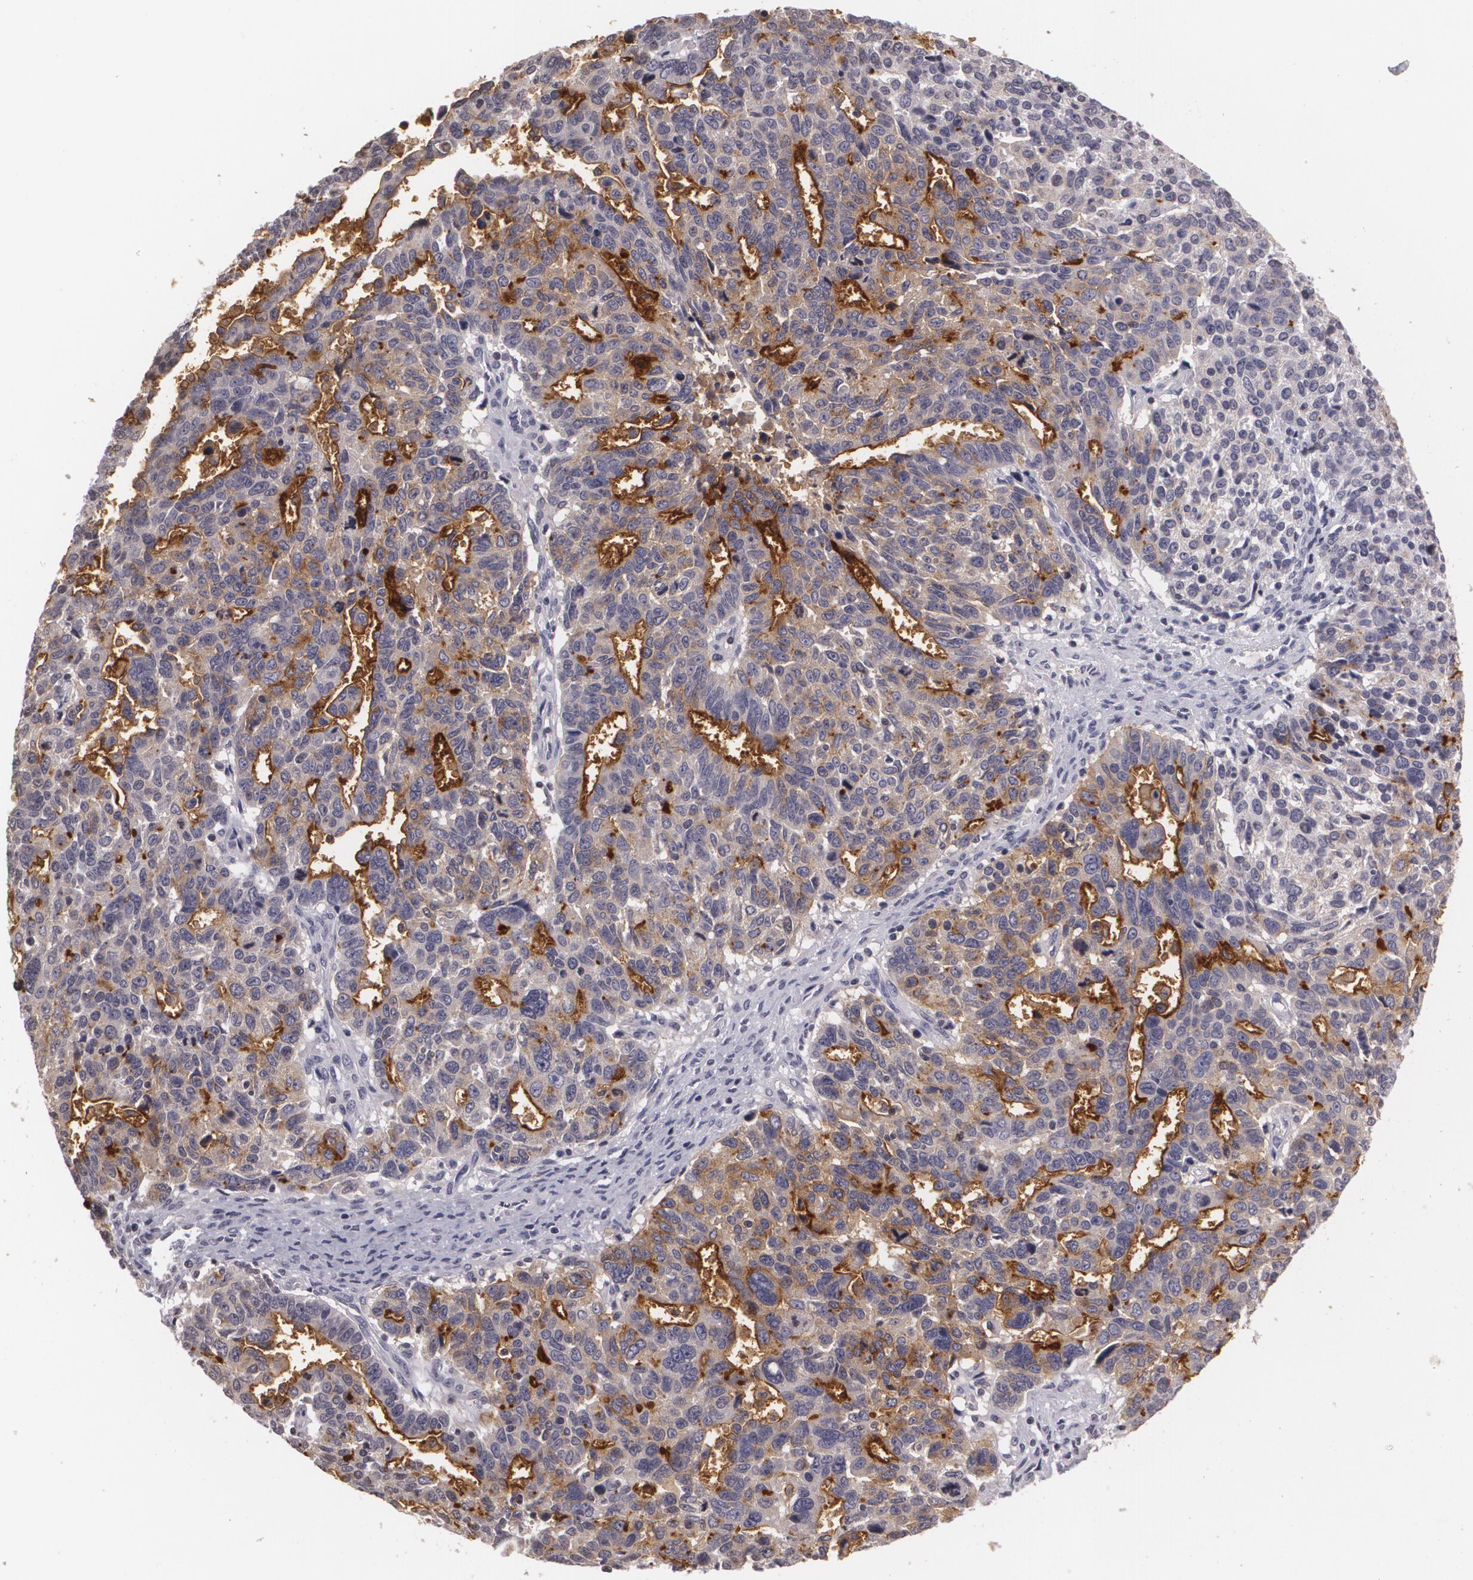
{"staining": {"intensity": "moderate", "quantity": ">75%", "location": "cytoplasmic/membranous"}, "tissue": "ovarian cancer", "cell_type": "Tumor cells", "image_type": "cancer", "snomed": [{"axis": "morphology", "description": "Carcinoma, endometroid"}, {"axis": "morphology", "description": "Cystadenocarcinoma, serous, NOS"}, {"axis": "topography", "description": "Ovary"}], "caption": "Protein analysis of serous cystadenocarcinoma (ovarian) tissue demonstrates moderate cytoplasmic/membranous positivity in approximately >75% of tumor cells.", "gene": "MUC1", "patient": {"sex": "female", "age": 45}}